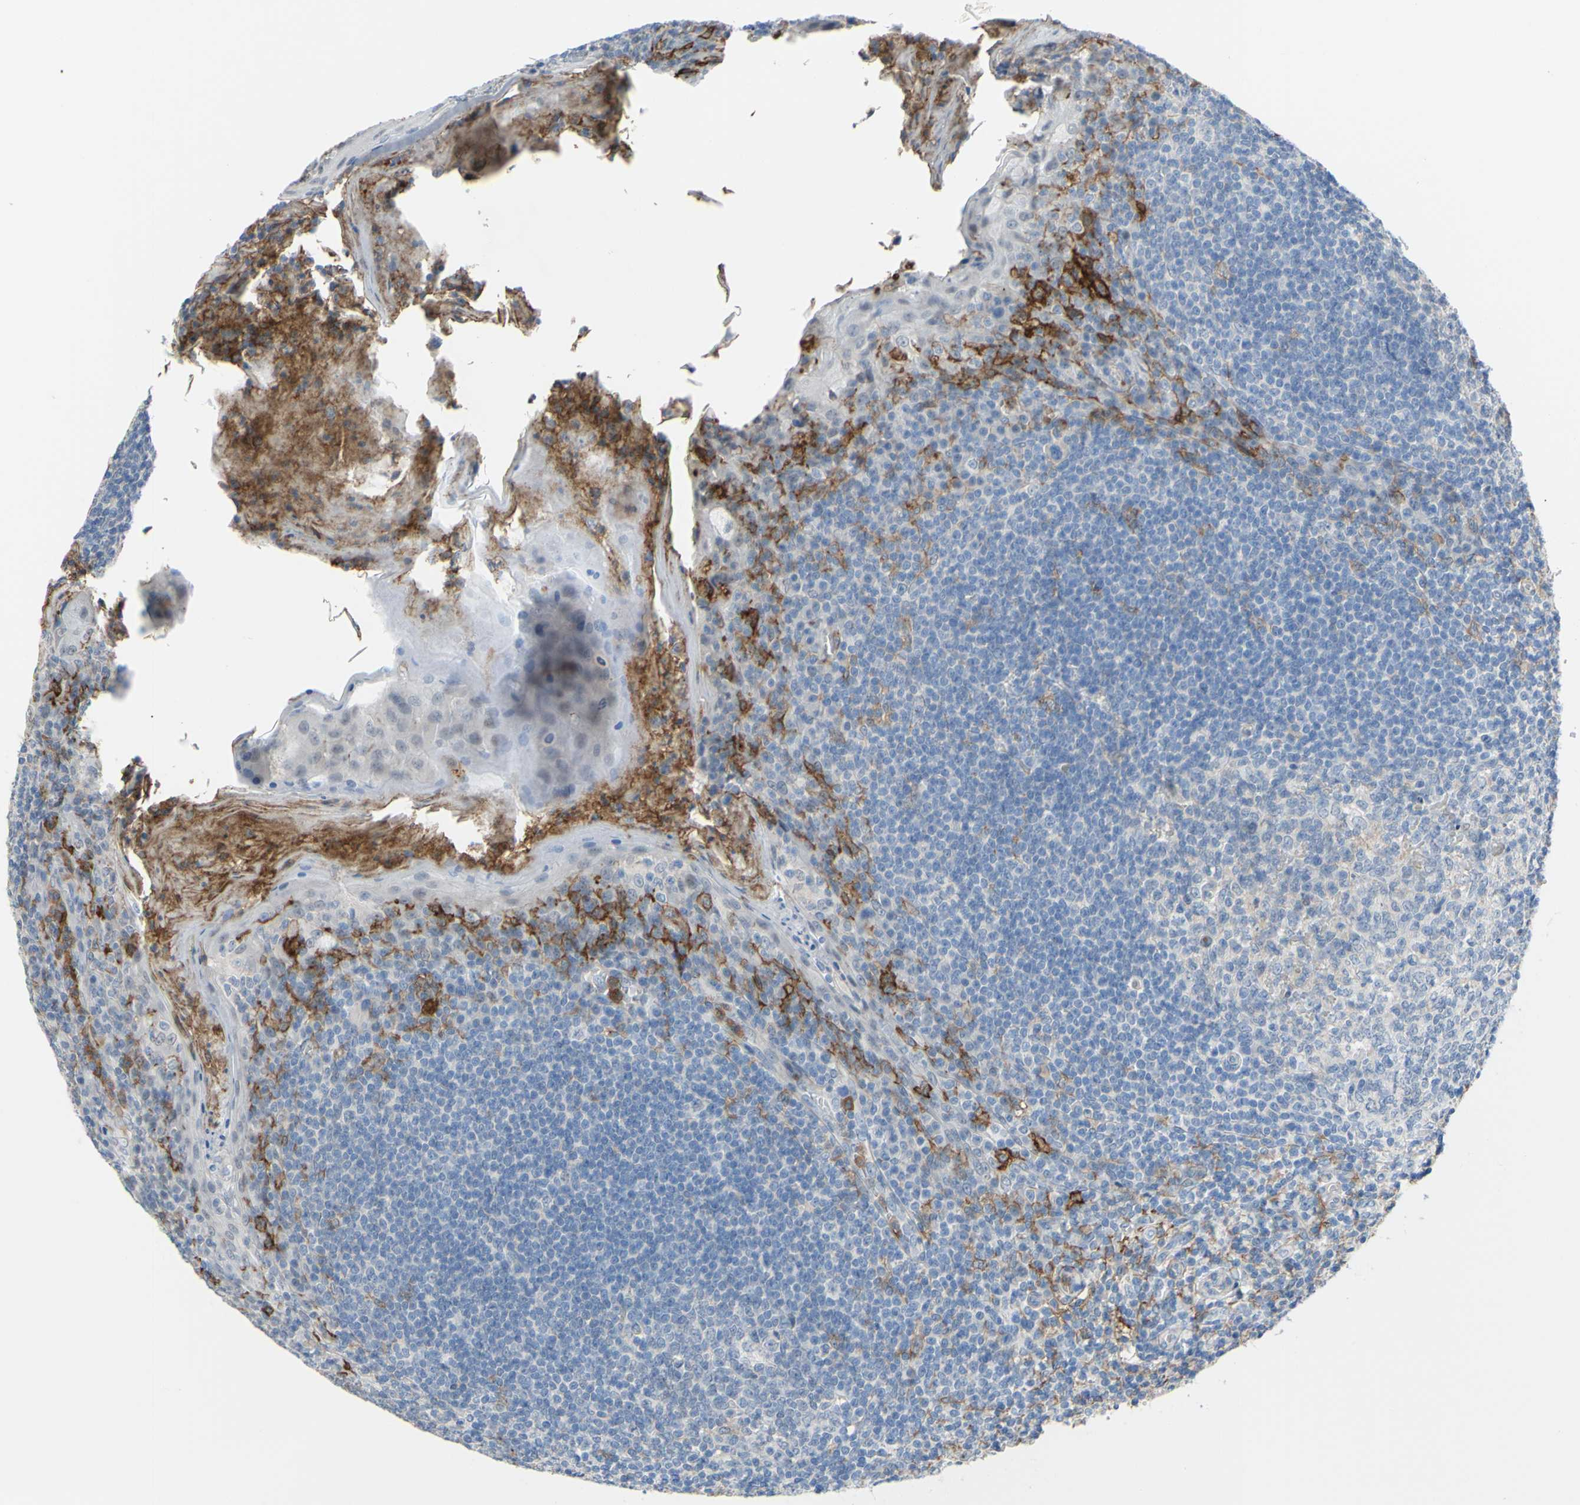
{"staining": {"intensity": "weak", "quantity": "<25%", "location": "cytoplasmic/membranous"}, "tissue": "tonsil", "cell_type": "Germinal center cells", "image_type": "normal", "snomed": [{"axis": "morphology", "description": "Normal tissue, NOS"}, {"axis": "topography", "description": "Tonsil"}], "caption": "The histopathology image demonstrates no significant positivity in germinal center cells of tonsil. (DAB (3,3'-diaminobenzidine) IHC, high magnification).", "gene": "FCGR2A", "patient": {"sex": "male", "age": 31}}